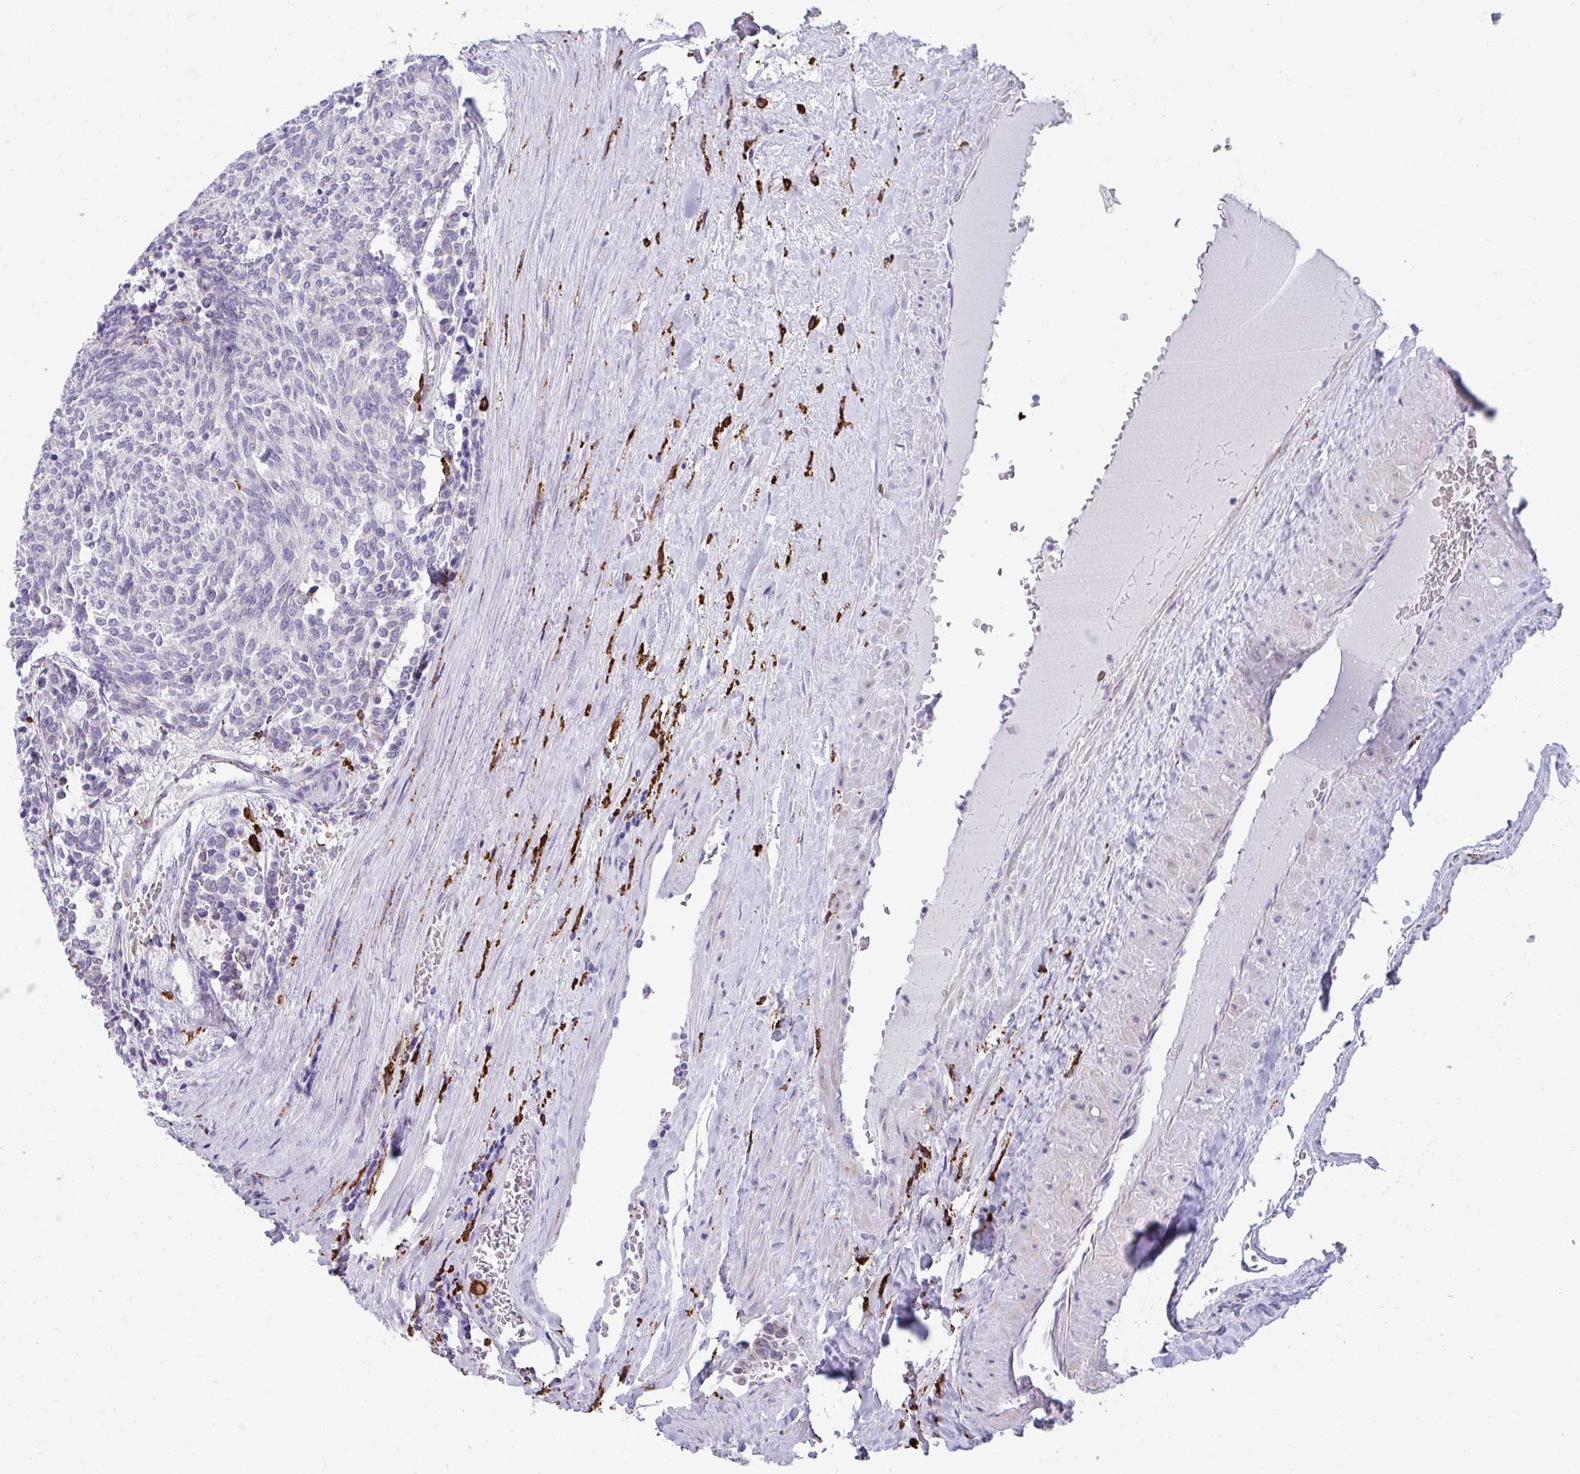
{"staining": {"intensity": "negative", "quantity": "none", "location": "none"}, "tissue": "carcinoid", "cell_type": "Tumor cells", "image_type": "cancer", "snomed": [{"axis": "morphology", "description": "Carcinoid, malignant, NOS"}, {"axis": "topography", "description": "Pancreas"}], "caption": "Protein analysis of carcinoid displays no significant expression in tumor cells.", "gene": "CD163", "patient": {"sex": "female", "age": 54}}